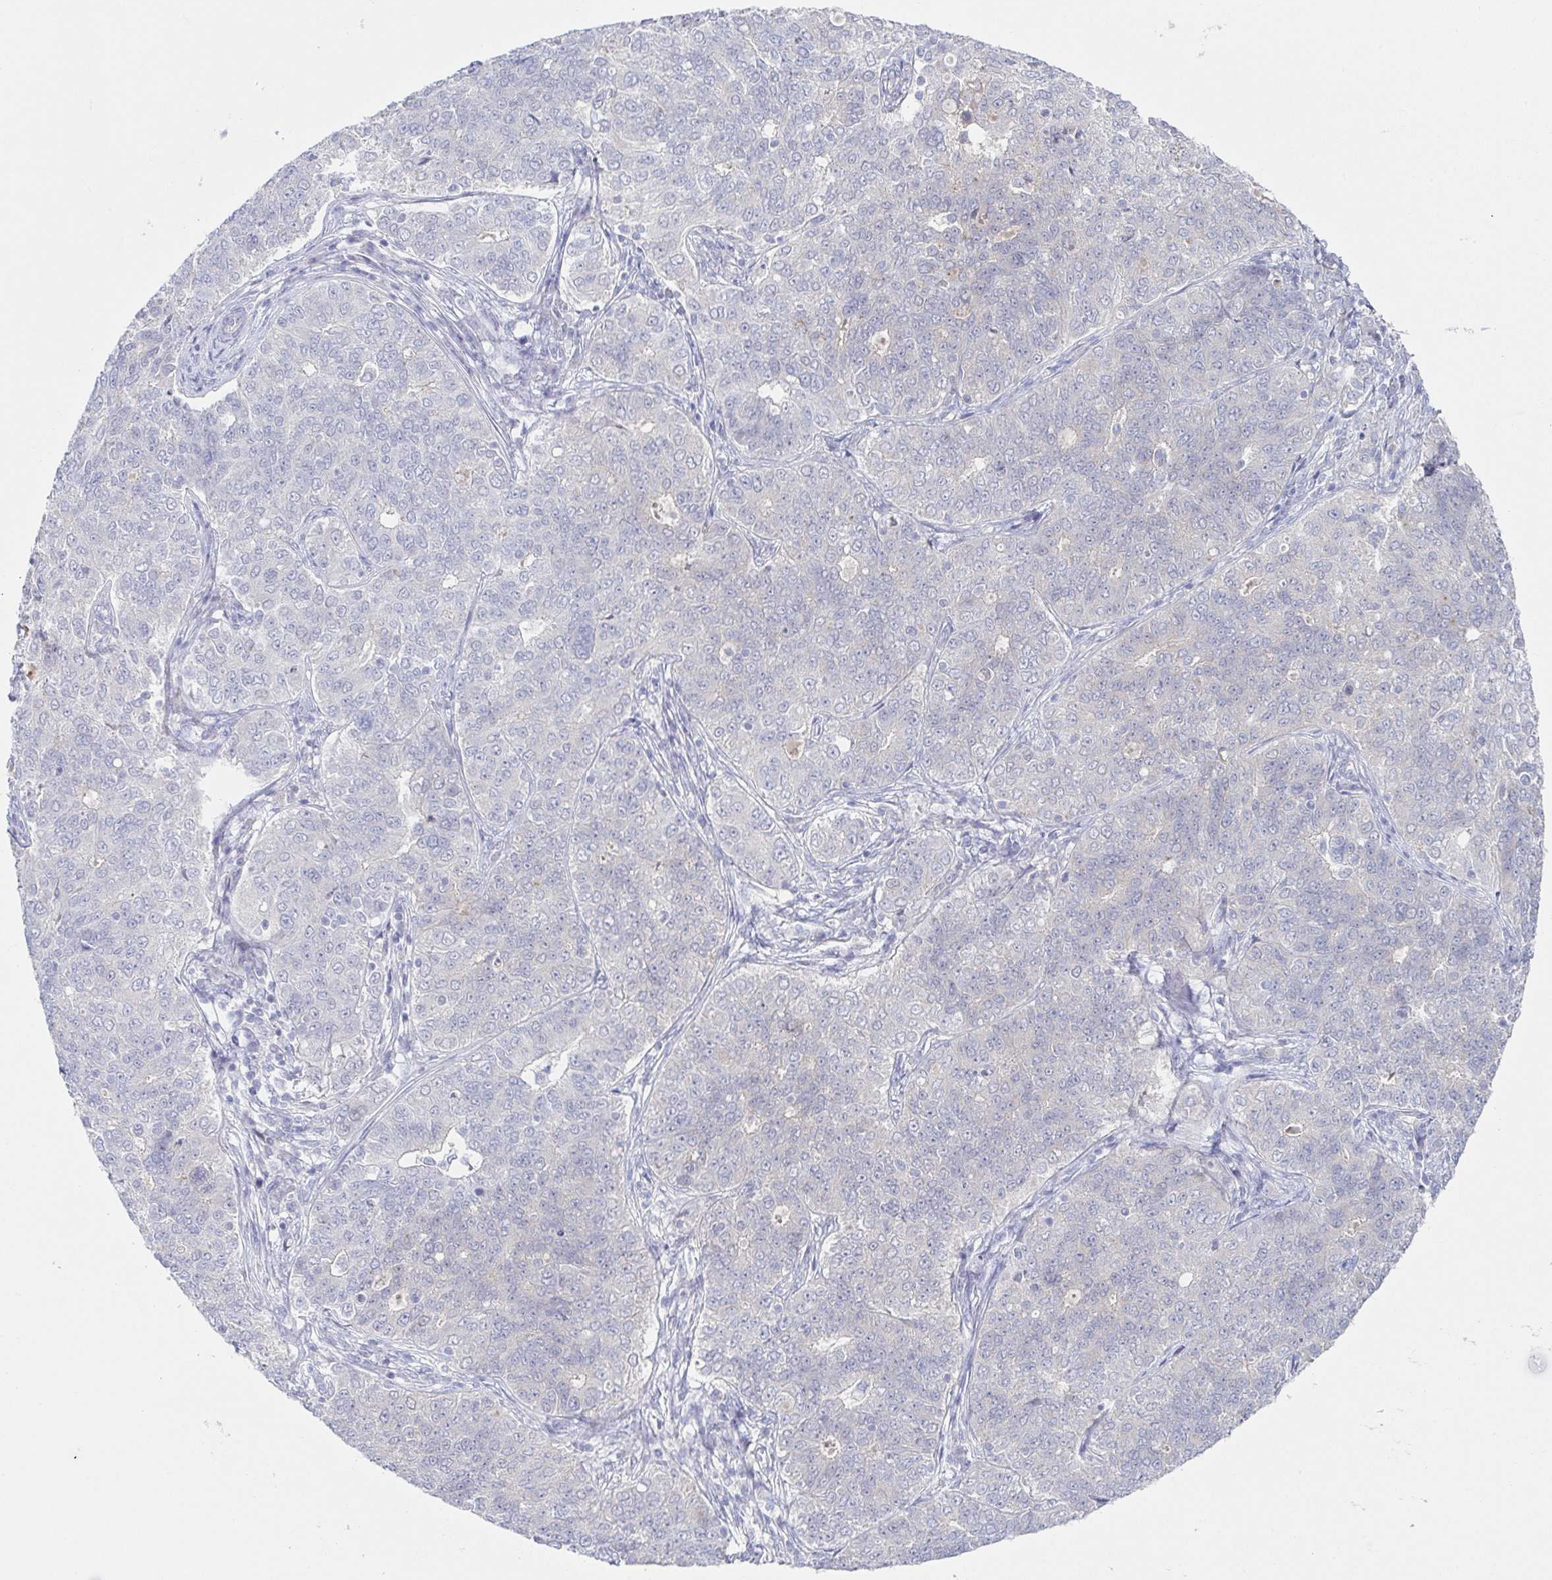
{"staining": {"intensity": "negative", "quantity": "none", "location": "none"}, "tissue": "endometrial cancer", "cell_type": "Tumor cells", "image_type": "cancer", "snomed": [{"axis": "morphology", "description": "Adenocarcinoma, NOS"}, {"axis": "topography", "description": "Endometrium"}], "caption": "This micrograph is of endometrial cancer stained with immunohistochemistry (IHC) to label a protein in brown with the nuclei are counter-stained blue. There is no positivity in tumor cells.", "gene": "HTR2A", "patient": {"sex": "female", "age": 43}}